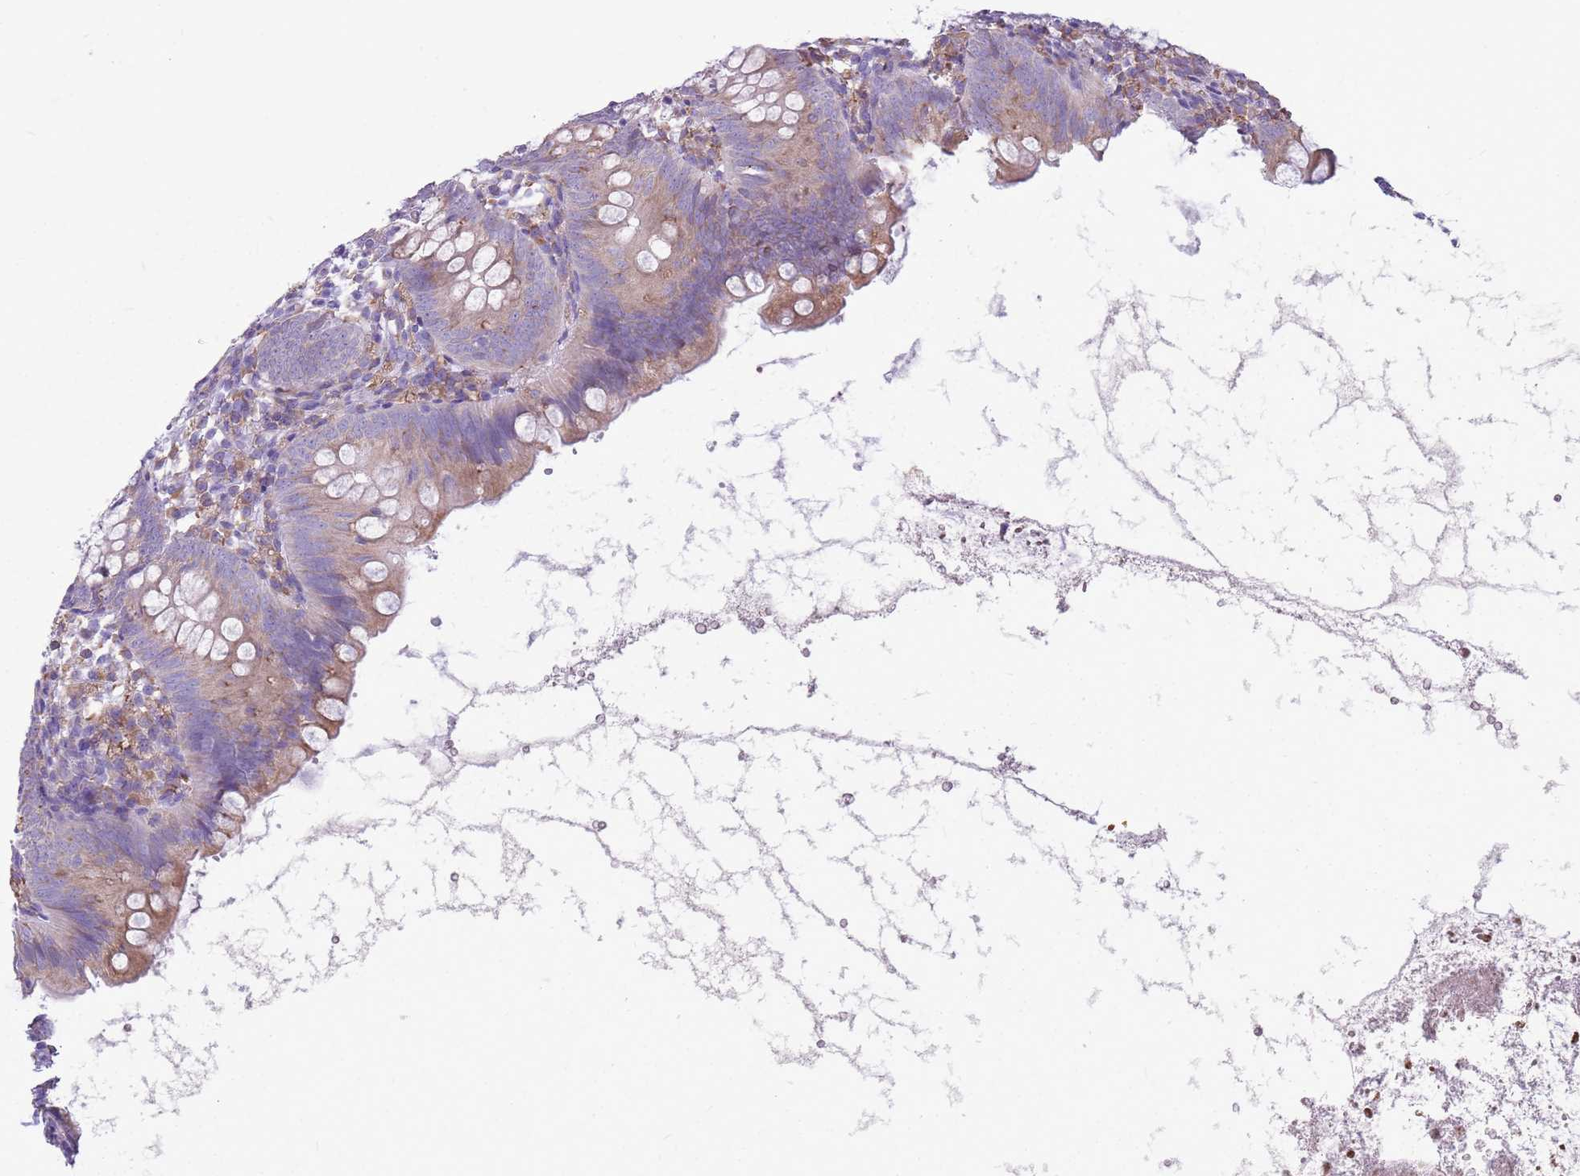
{"staining": {"intensity": "weak", "quantity": "<25%", "location": "cytoplasmic/membranous"}, "tissue": "appendix", "cell_type": "Glandular cells", "image_type": "normal", "snomed": [{"axis": "morphology", "description": "Normal tissue, NOS"}, {"axis": "topography", "description": "Appendix"}], "caption": "Immunohistochemistry (IHC) photomicrograph of normal appendix stained for a protein (brown), which demonstrates no staining in glandular cells.", "gene": "KCTD19", "patient": {"sex": "female", "age": 62}}